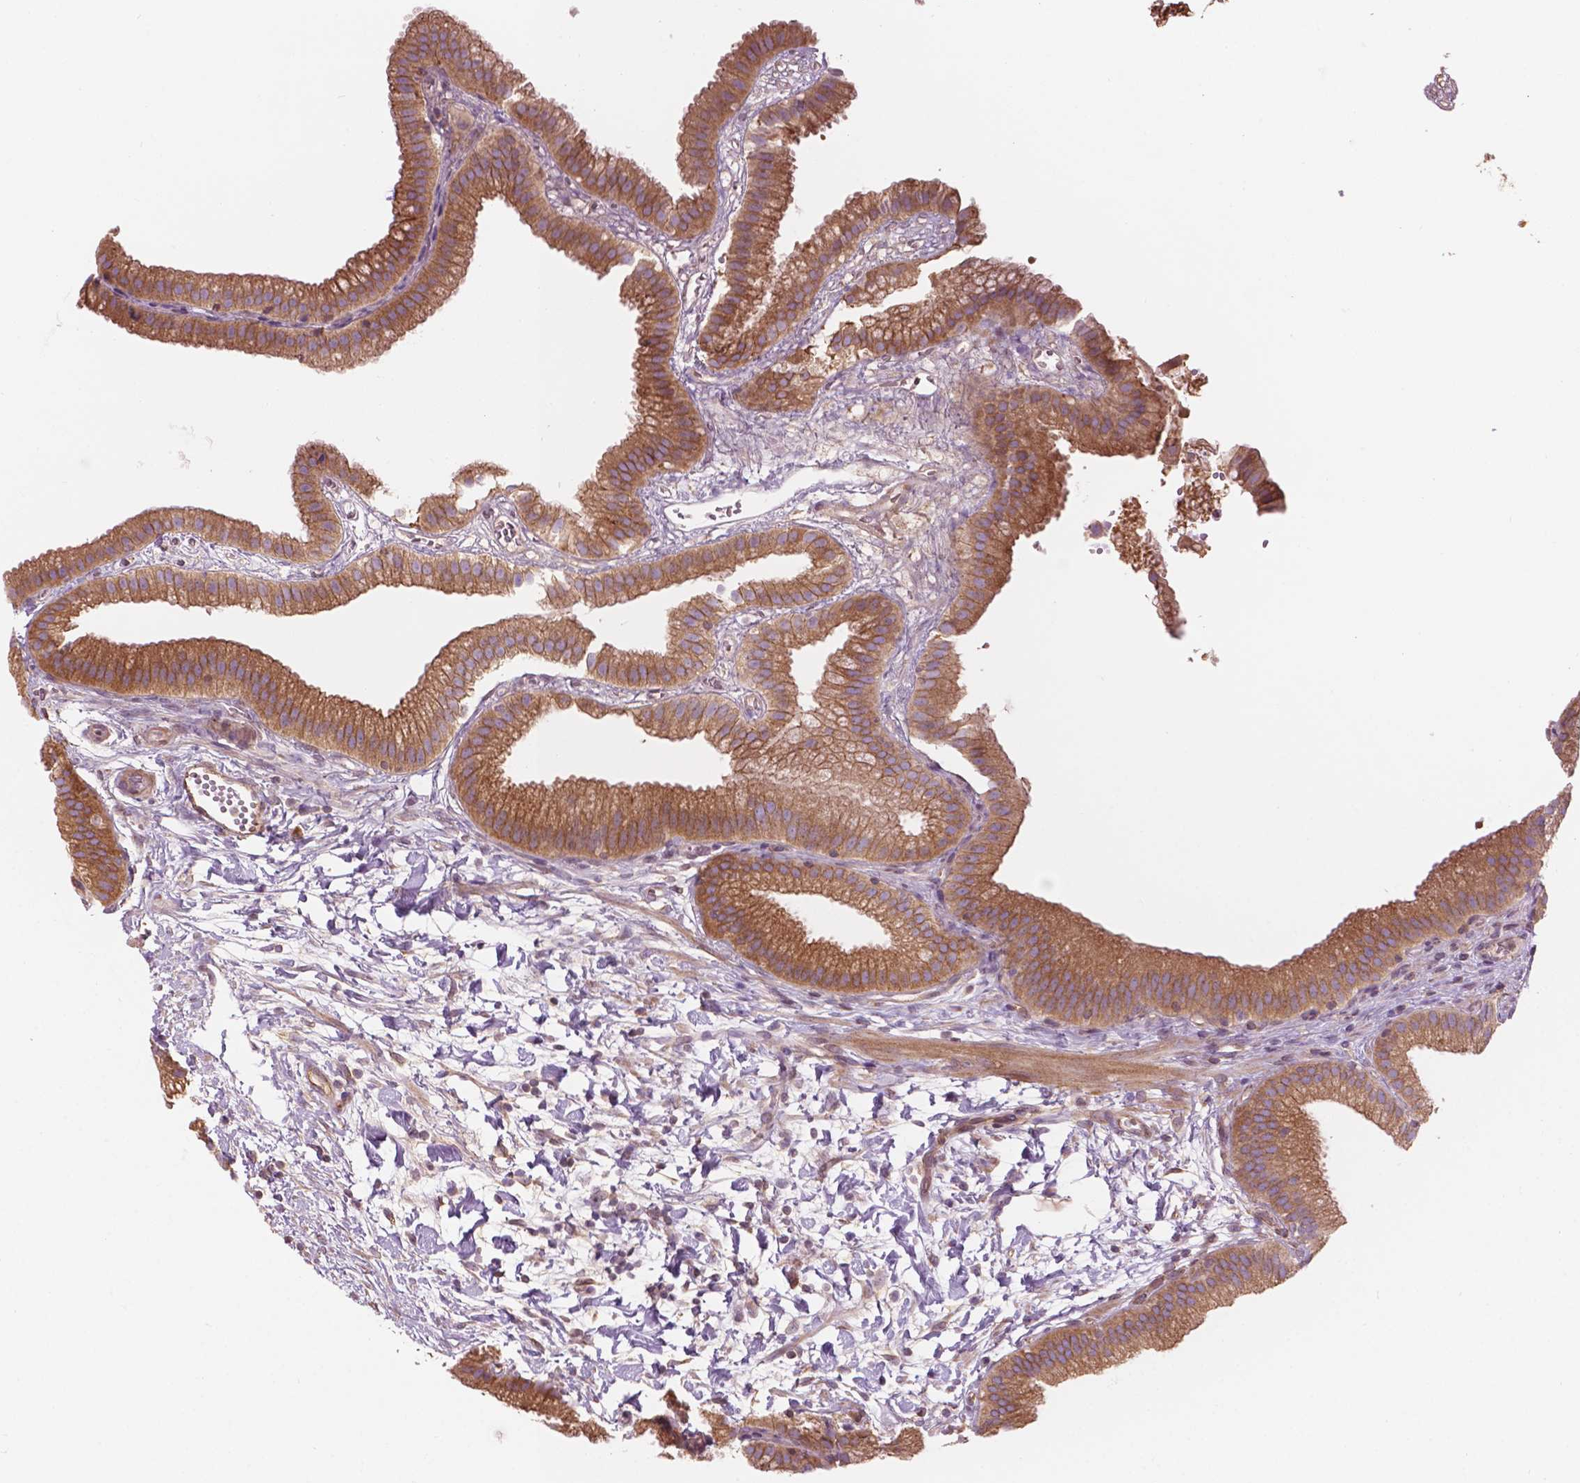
{"staining": {"intensity": "strong", "quantity": ">75%", "location": "cytoplasmic/membranous"}, "tissue": "gallbladder", "cell_type": "Glandular cells", "image_type": "normal", "snomed": [{"axis": "morphology", "description": "Normal tissue, NOS"}, {"axis": "topography", "description": "Gallbladder"}], "caption": "IHC photomicrograph of normal human gallbladder stained for a protein (brown), which displays high levels of strong cytoplasmic/membranous staining in approximately >75% of glandular cells.", "gene": "SURF4", "patient": {"sex": "female", "age": 63}}